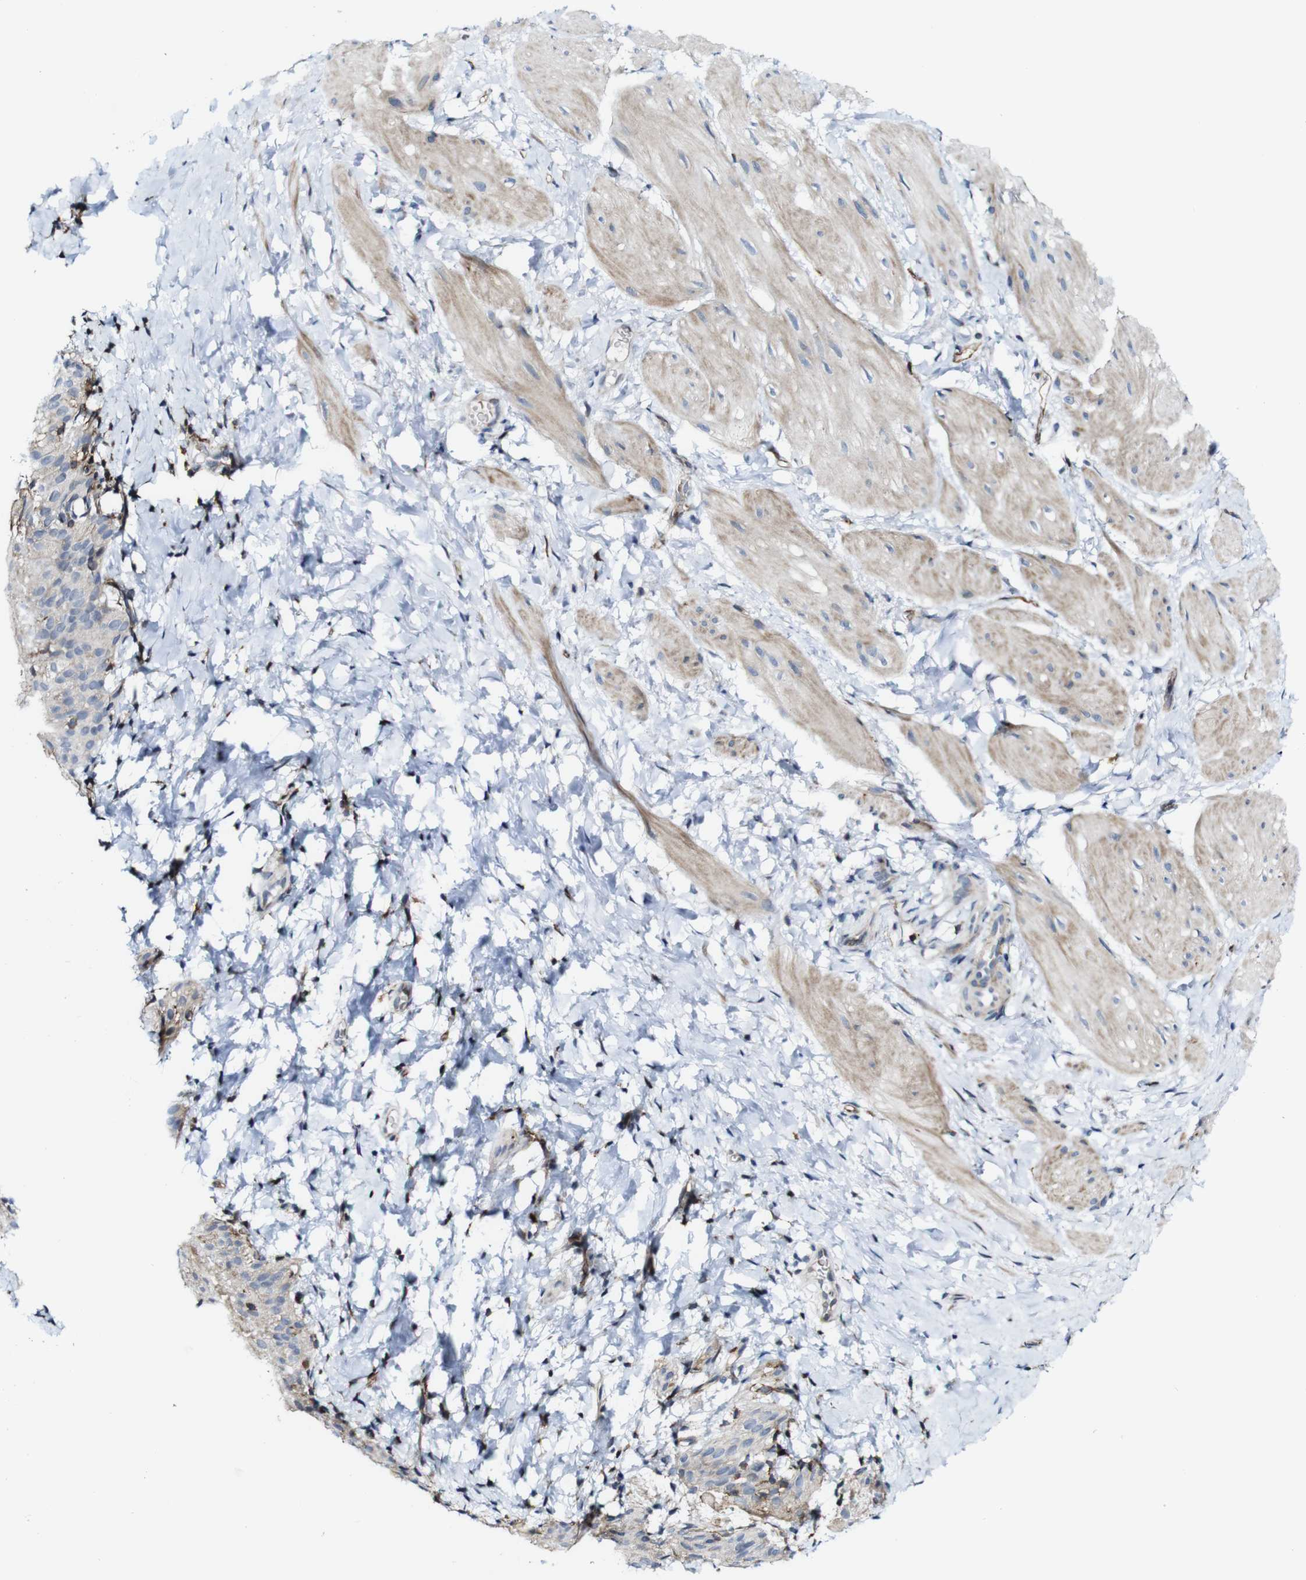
{"staining": {"intensity": "weak", "quantity": ">75%", "location": "cytoplasmic/membranous"}, "tissue": "smooth muscle", "cell_type": "Smooth muscle cells", "image_type": "normal", "snomed": [{"axis": "morphology", "description": "Normal tissue, NOS"}, {"axis": "topography", "description": "Smooth muscle"}], "caption": "A brown stain labels weak cytoplasmic/membranous expression of a protein in smooth muscle cells of benign smooth muscle. (Stains: DAB in brown, nuclei in blue, Microscopy: brightfield microscopy at high magnification).", "gene": "JAK2", "patient": {"sex": "male", "age": 16}}